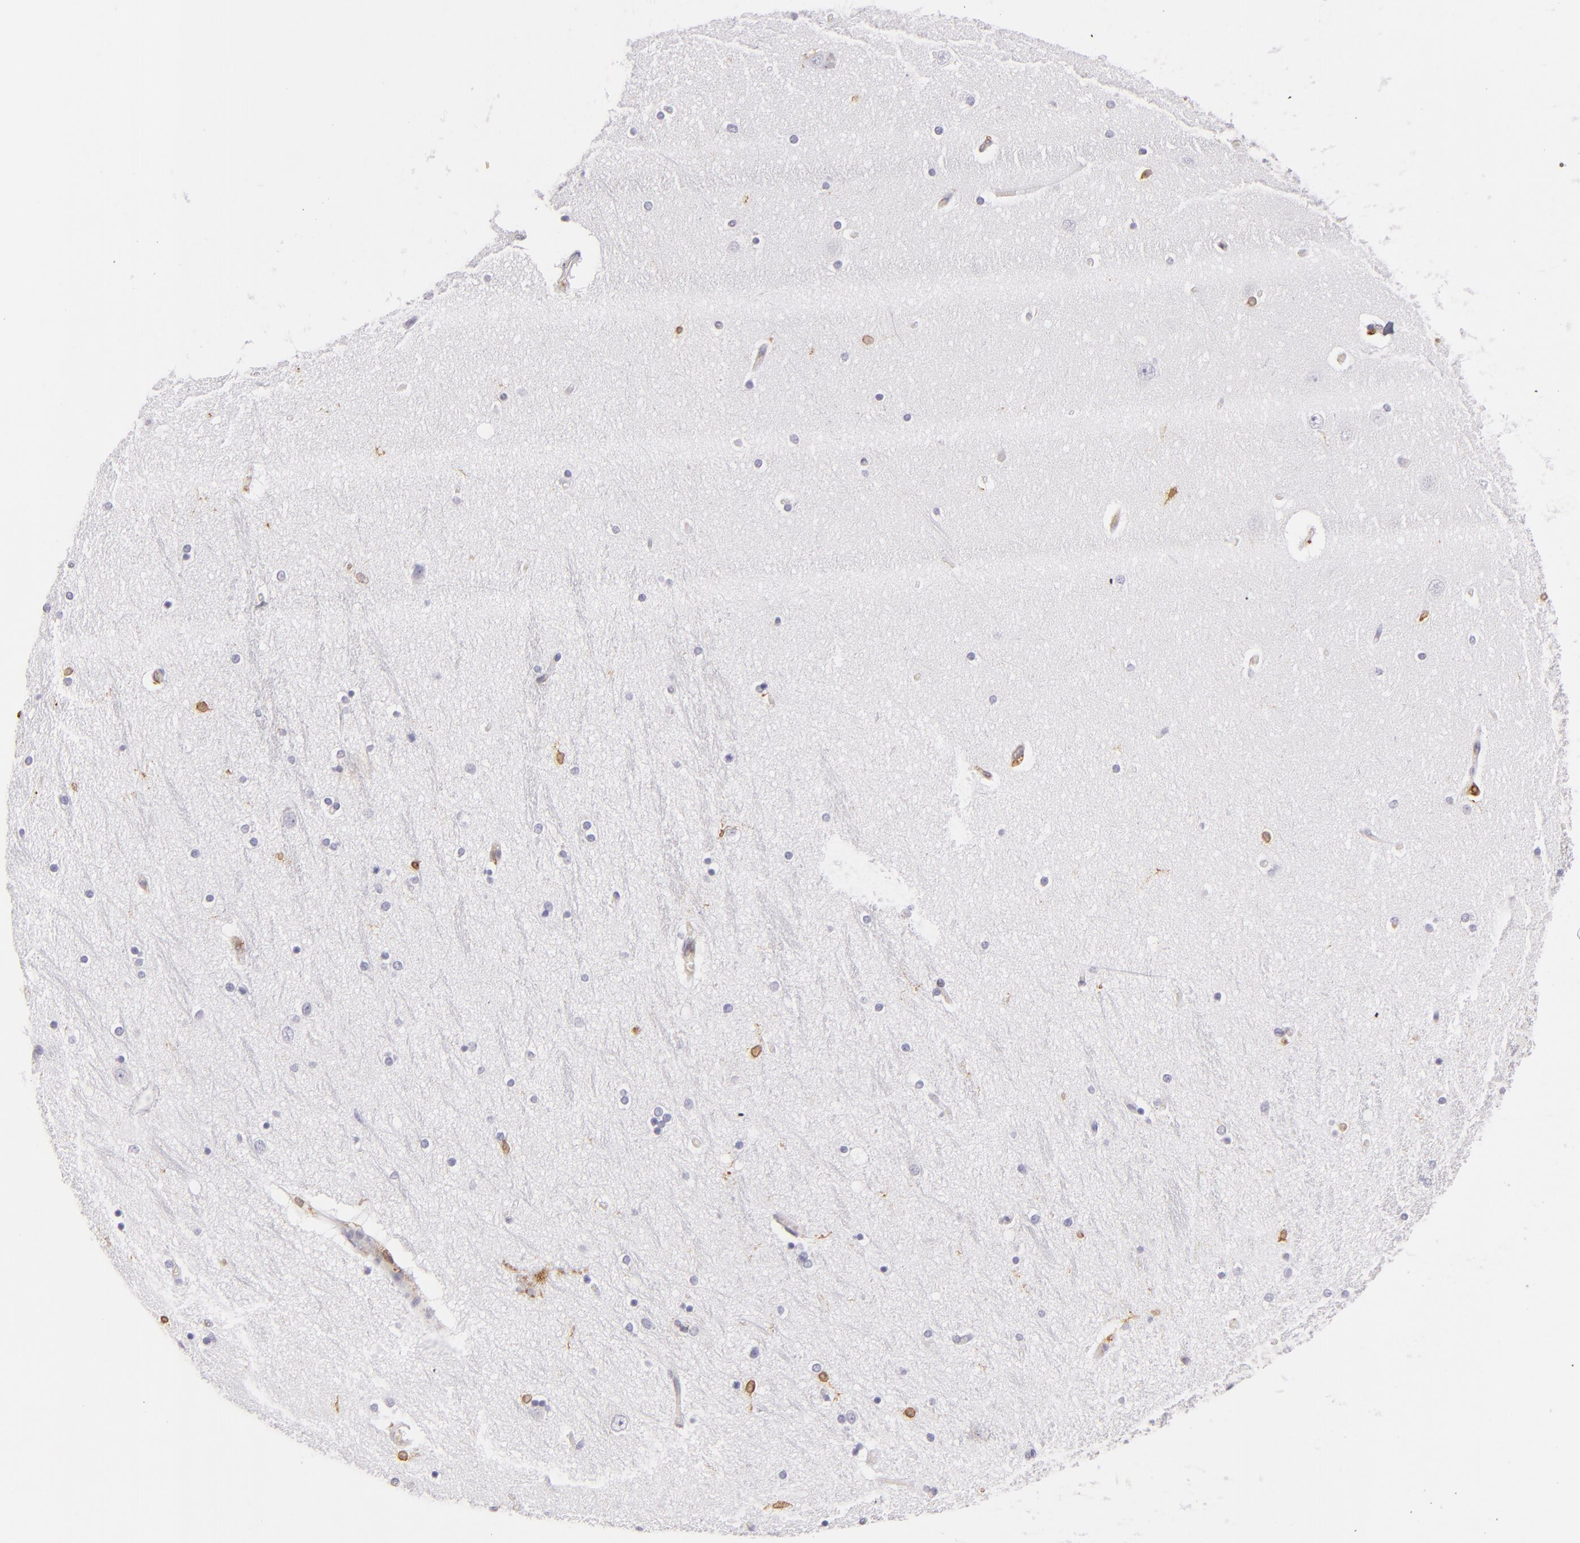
{"staining": {"intensity": "moderate", "quantity": "<25%", "location": "cytoplasmic/membranous"}, "tissue": "hippocampus", "cell_type": "Glial cells", "image_type": "normal", "snomed": [{"axis": "morphology", "description": "Normal tissue, NOS"}, {"axis": "topography", "description": "Hippocampus"}], "caption": "Glial cells exhibit low levels of moderate cytoplasmic/membranous positivity in about <25% of cells in normal human hippocampus.", "gene": "CD74", "patient": {"sex": "female", "age": 54}}